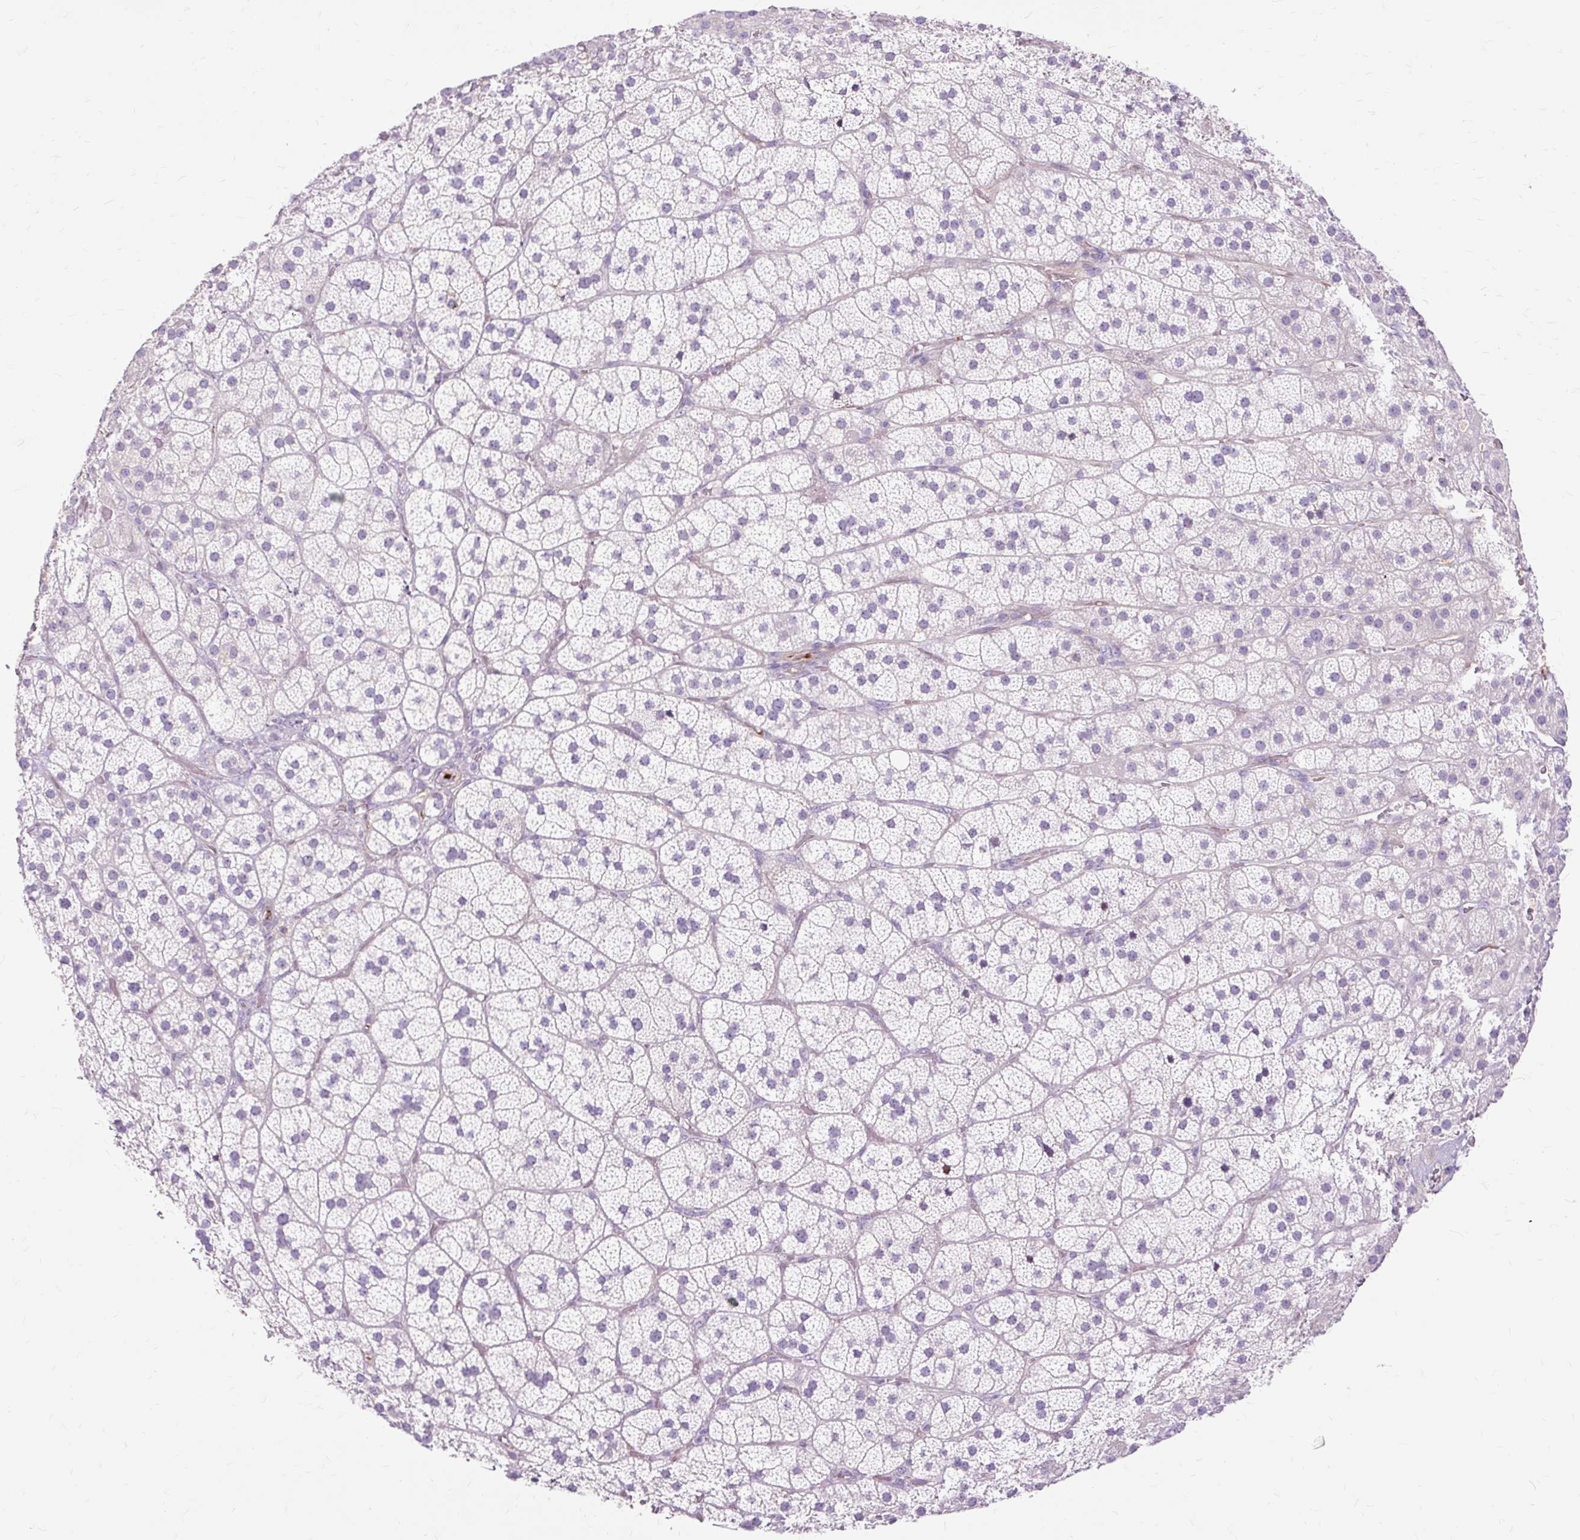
{"staining": {"intensity": "negative", "quantity": "none", "location": "none"}, "tissue": "adrenal gland", "cell_type": "Glandular cells", "image_type": "normal", "snomed": [{"axis": "morphology", "description": "Normal tissue, NOS"}, {"axis": "topography", "description": "Adrenal gland"}], "caption": "Glandular cells are negative for brown protein staining in unremarkable adrenal gland.", "gene": "DCTN4", "patient": {"sex": "male", "age": 57}}